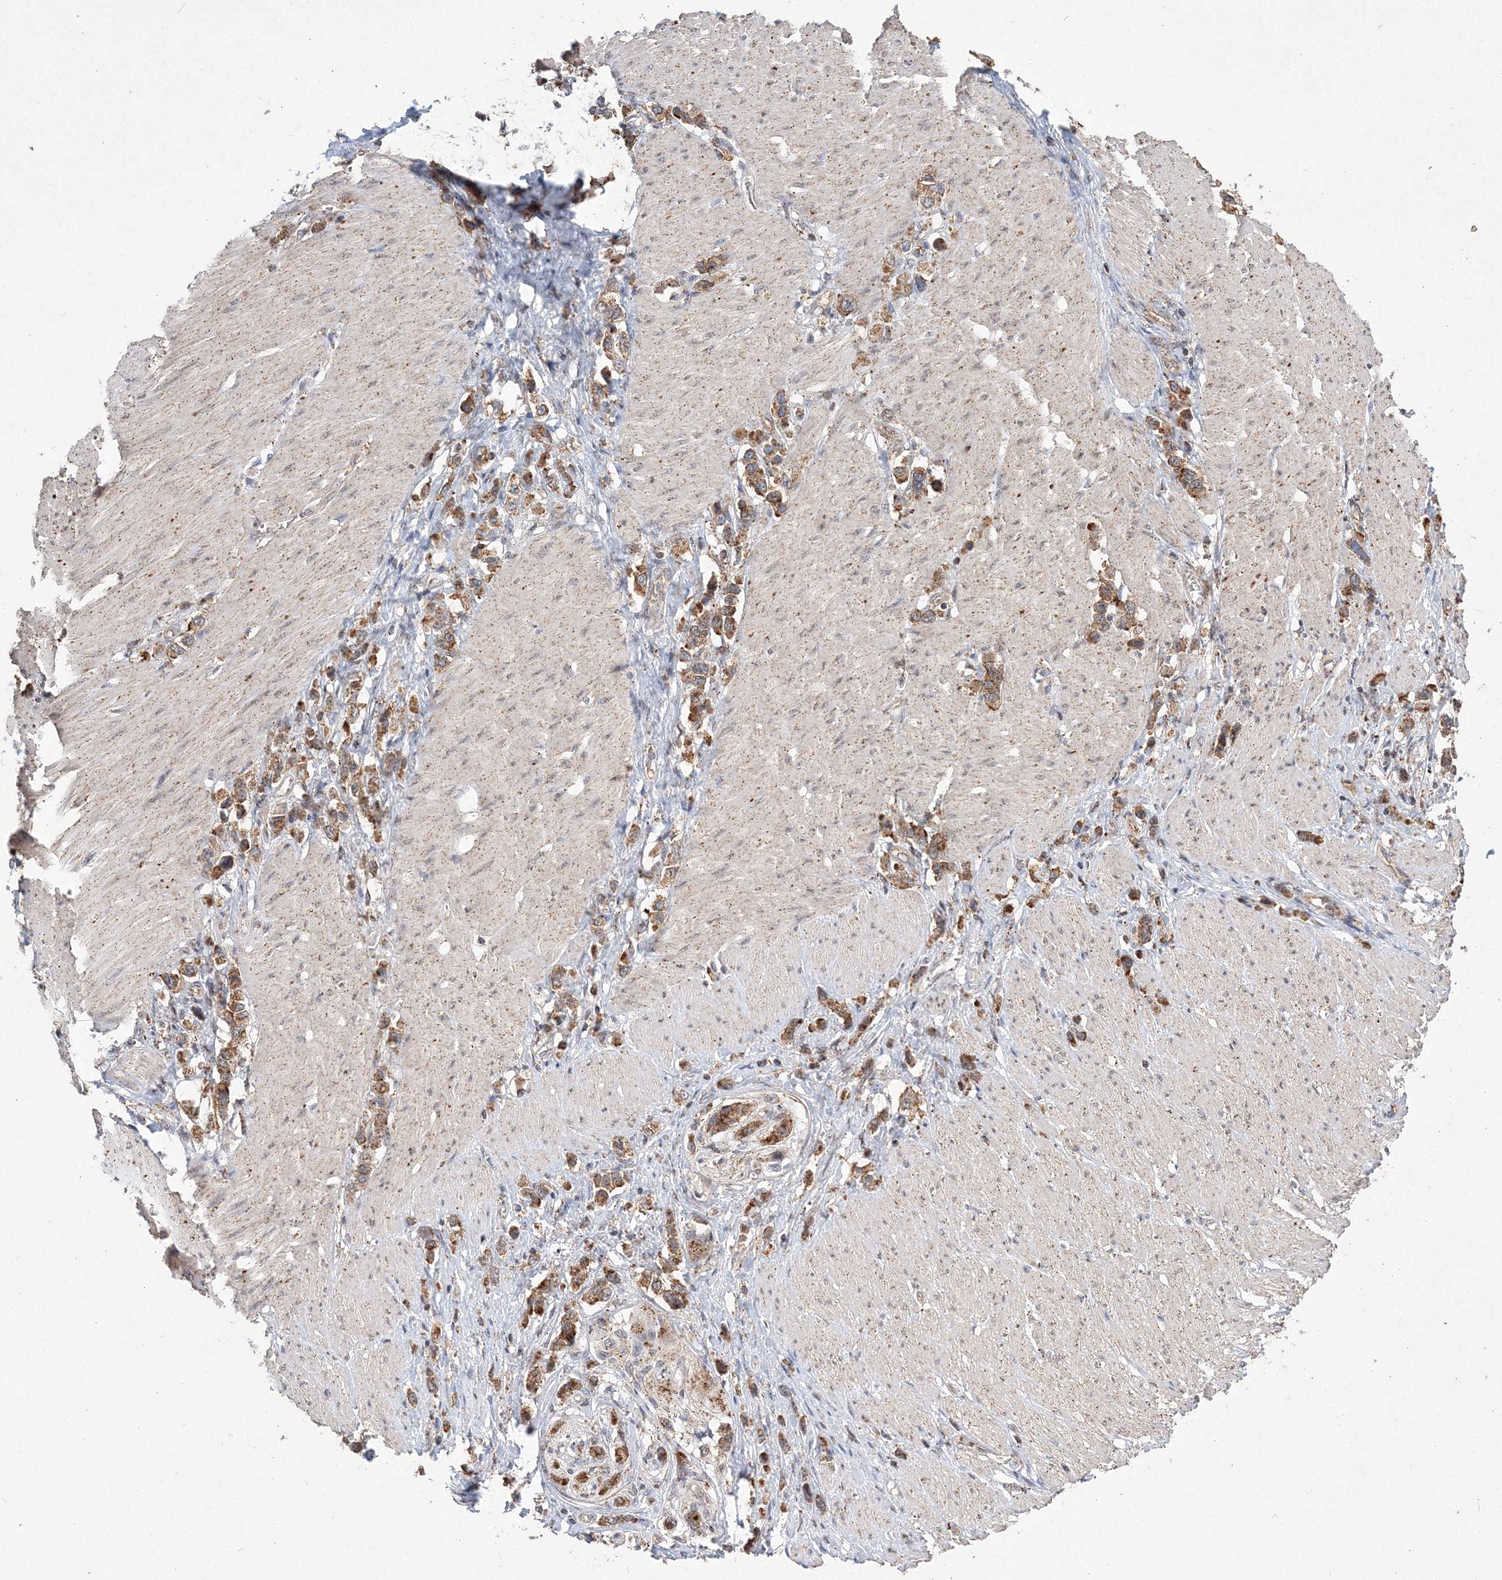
{"staining": {"intensity": "moderate", "quantity": ">75%", "location": "cytoplasmic/membranous"}, "tissue": "stomach cancer", "cell_type": "Tumor cells", "image_type": "cancer", "snomed": [{"axis": "morphology", "description": "Normal tissue, NOS"}, {"axis": "morphology", "description": "Adenocarcinoma, NOS"}, {"axis": "topography", "description": "Stomach, upper"}, {"axis": "topography", "description": "Stomach"}], "caption": "DAB (3,3'-diaminobenzidine) immunohistochemical staining of human stomach cancer displays moderate cytoplasmic/membranous protein staining in approximately >75% of tumor cells. The protein of interest is shown in brown color, while the nuclei are stained blue.", "gene": "AASDH", "patient": {"sex": "female", "age": 65}}